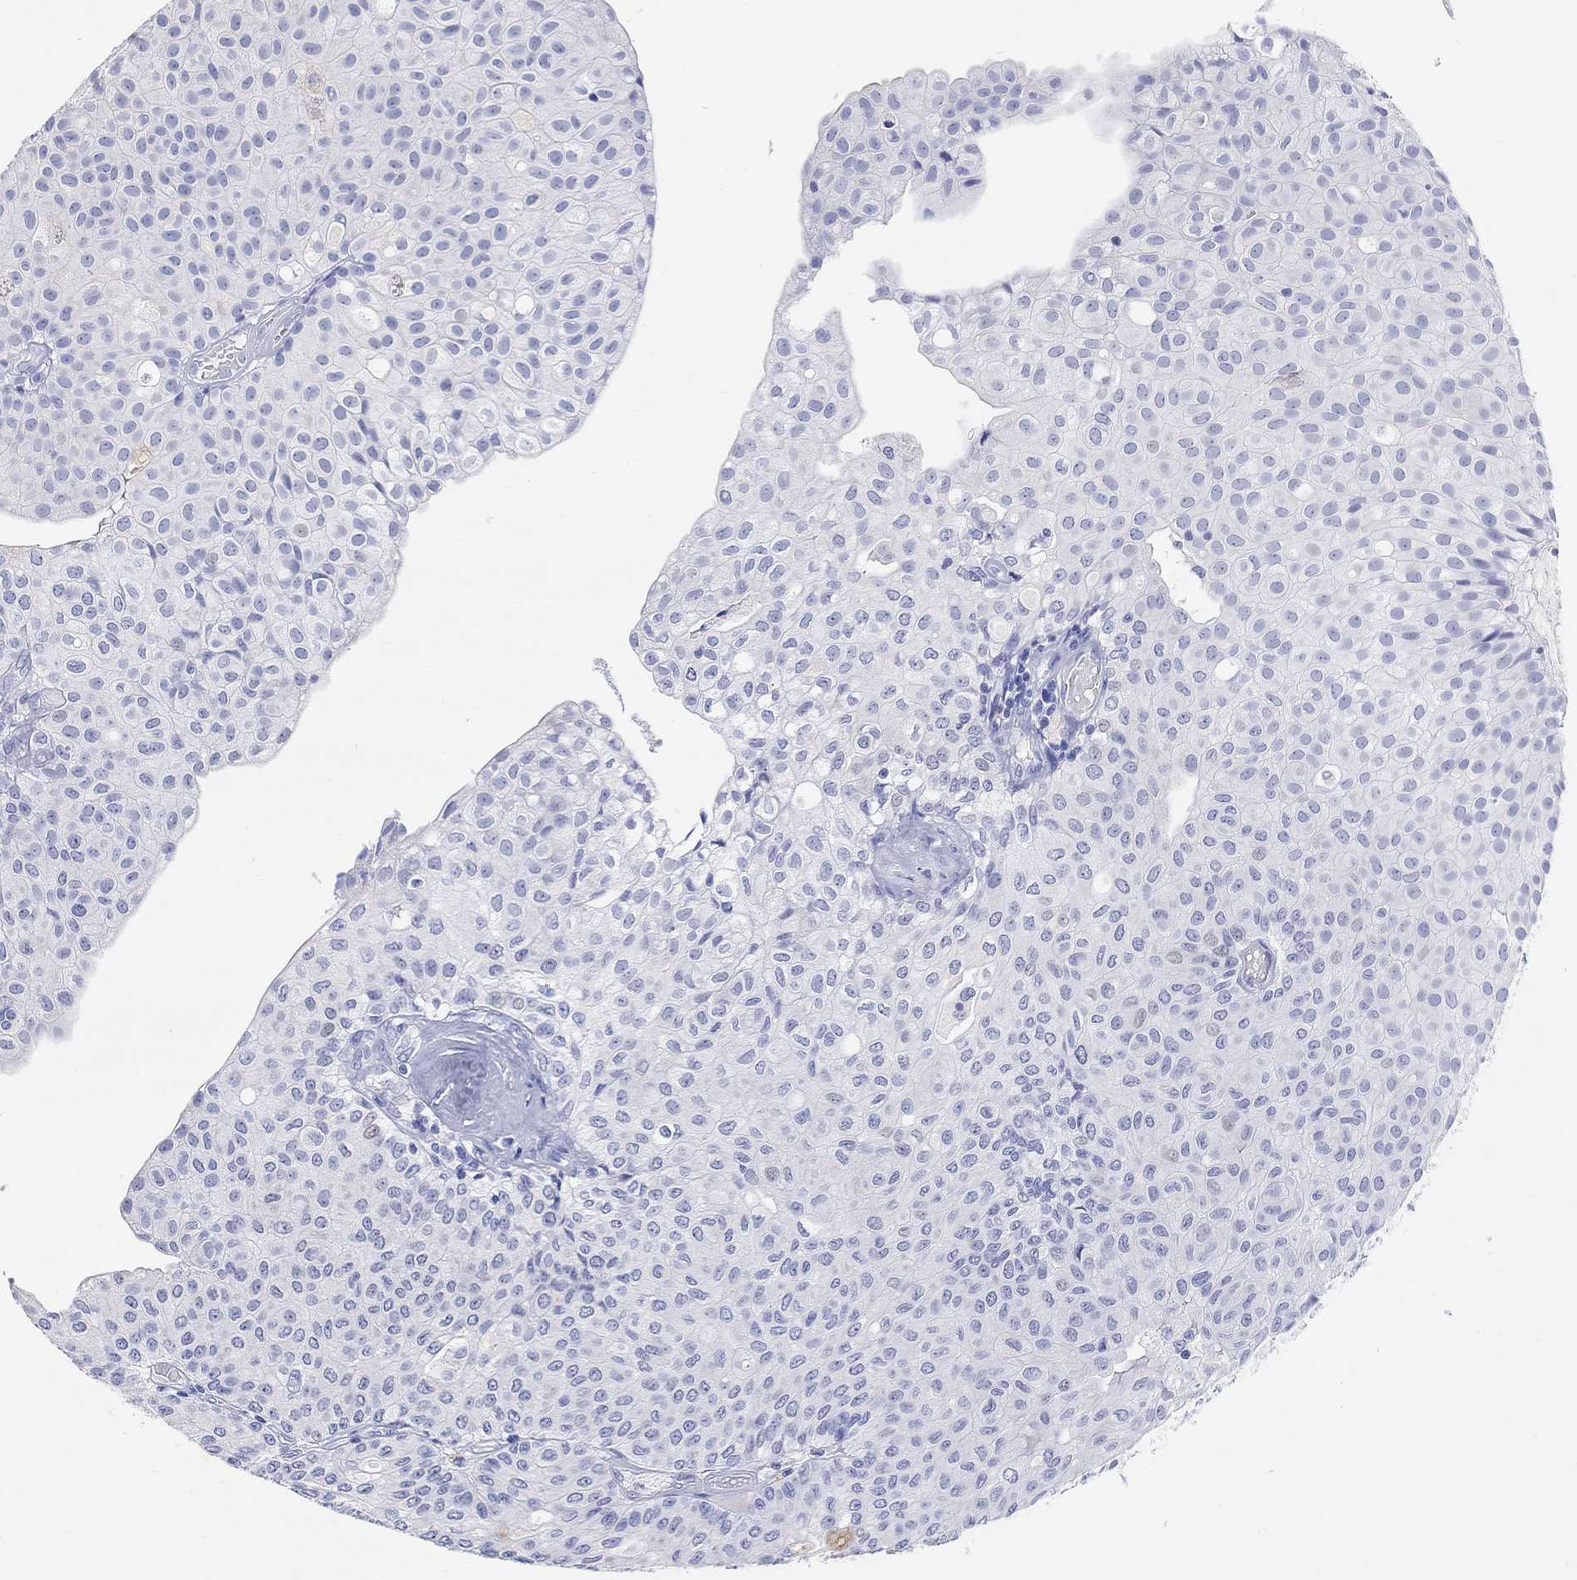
{"staining": {"intensity": "negative", "quantity": "none", "location": "none"}, "tissue": "urothelial cancer", "cell_type": "Tumor cells", "image_type": "cancer", "snomed": [{"axis": "morphology", "description": "Urothelial carcinoma, Low grade"}, {"axis": "topography", "description": "Urinary bladder"}], "caption": "Urothelial cancer was stained to show a protein in brown. There is no significant positivity in tumor cells. Brightfield microscopy of immunohistochemistry stained with DAB (brown) and hematoxylin (blue), captured at high magnification.", "gene": "TYR", "patient": {"sex": "male", "age": 89}}